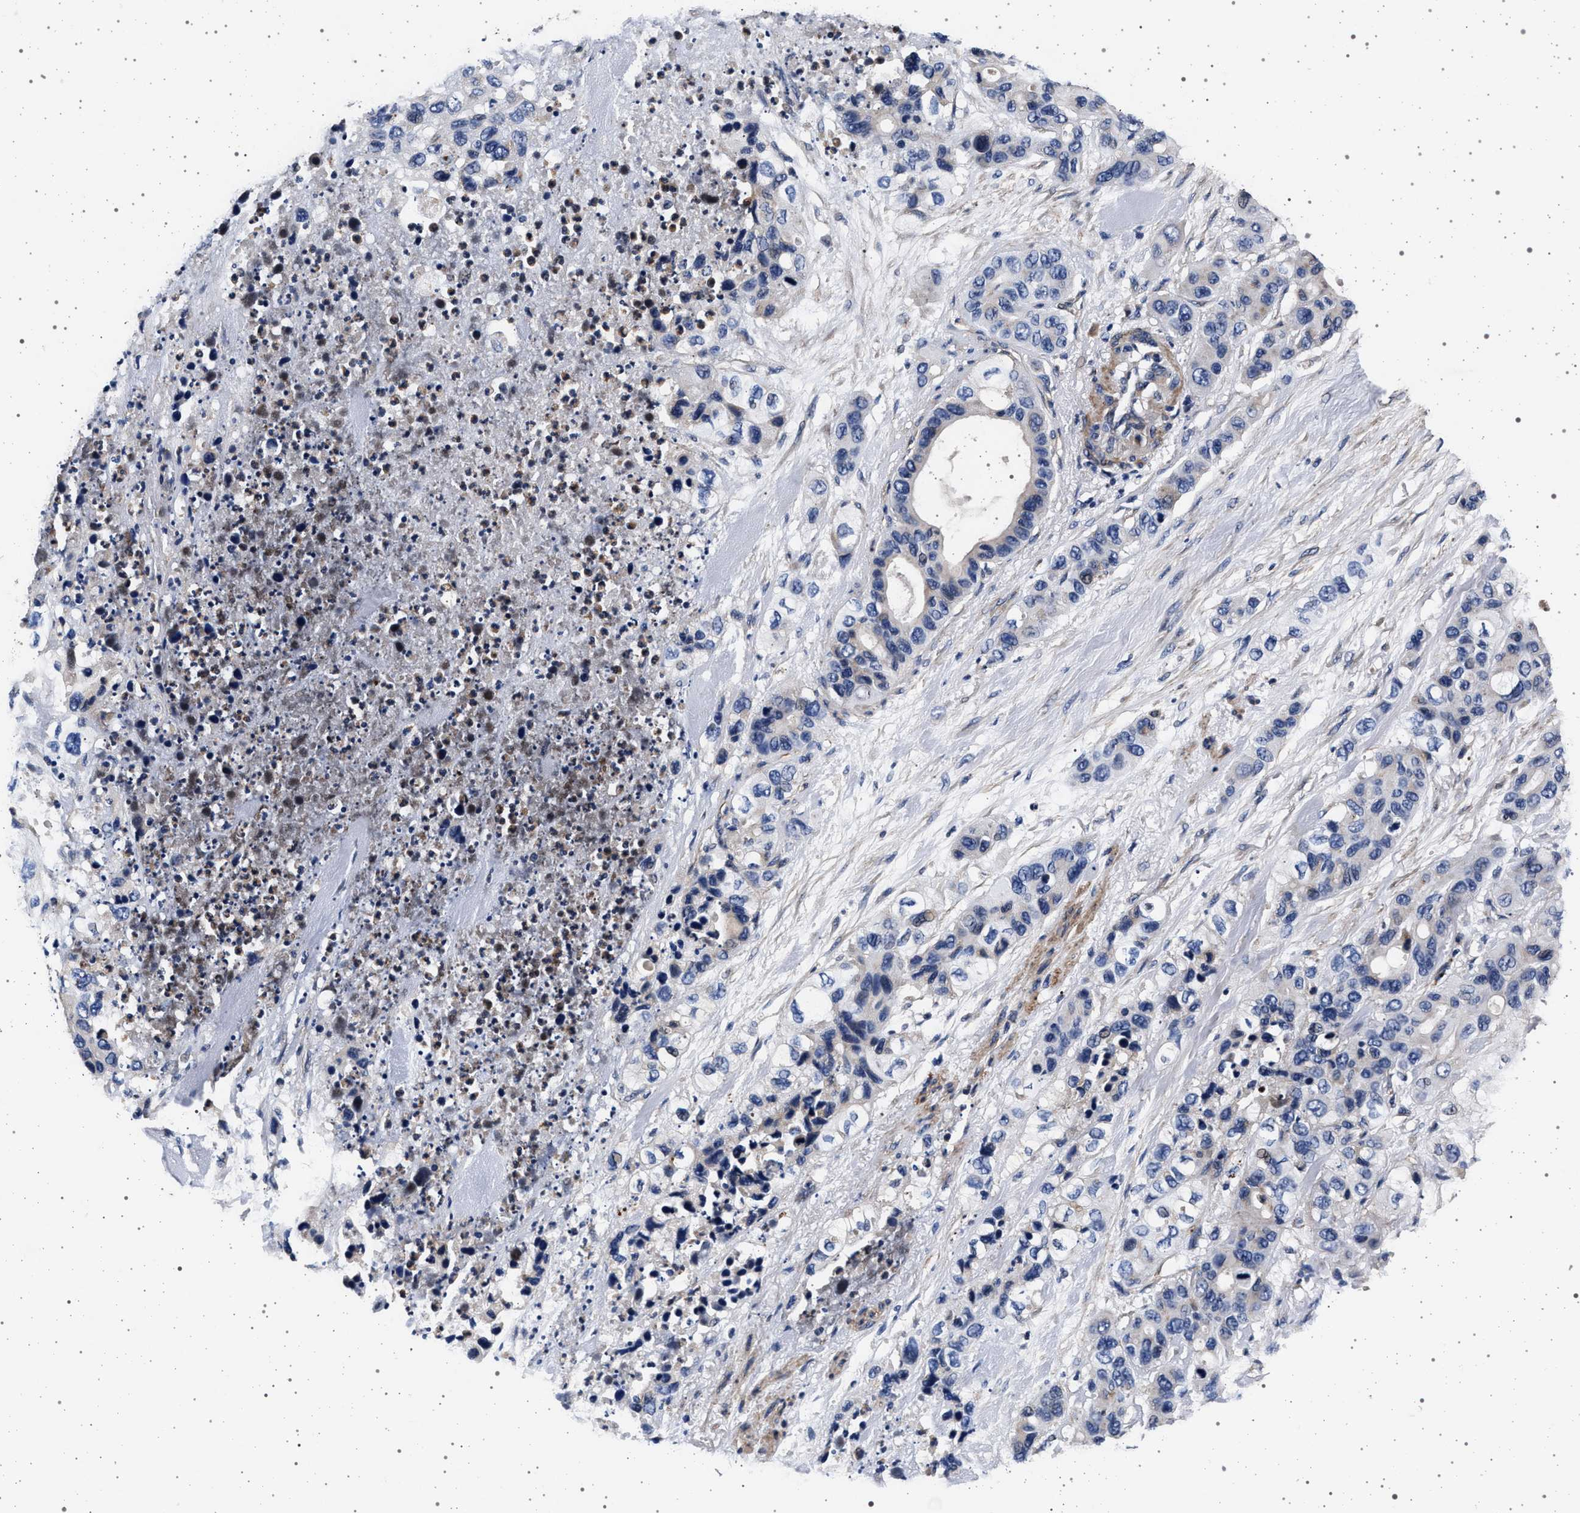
{"staining": {"intensity": "negative", "quantity": "none", "location": "none"}, "tissue": "pancreatic cancer", "cell_type": "Tumor cells", "image_type": "cancer", "snomed": [{"axis": "morphology", "description": "Adenocarcinoma, NOS"}, {"axis": "topography", "description": "Pancreas"}], "caption": "Protein analysis of pancreatic cancer shows no significant positivity in tumor cells. (Stains: DAB (3,3'-diaminobenzidine) immunohistochemistry with hematoxylin counter stain, Microscopy: brightfield microscopy at high magnification).", "gene": "KCNK6", "patient": {"sex": "female", "age": 71}}